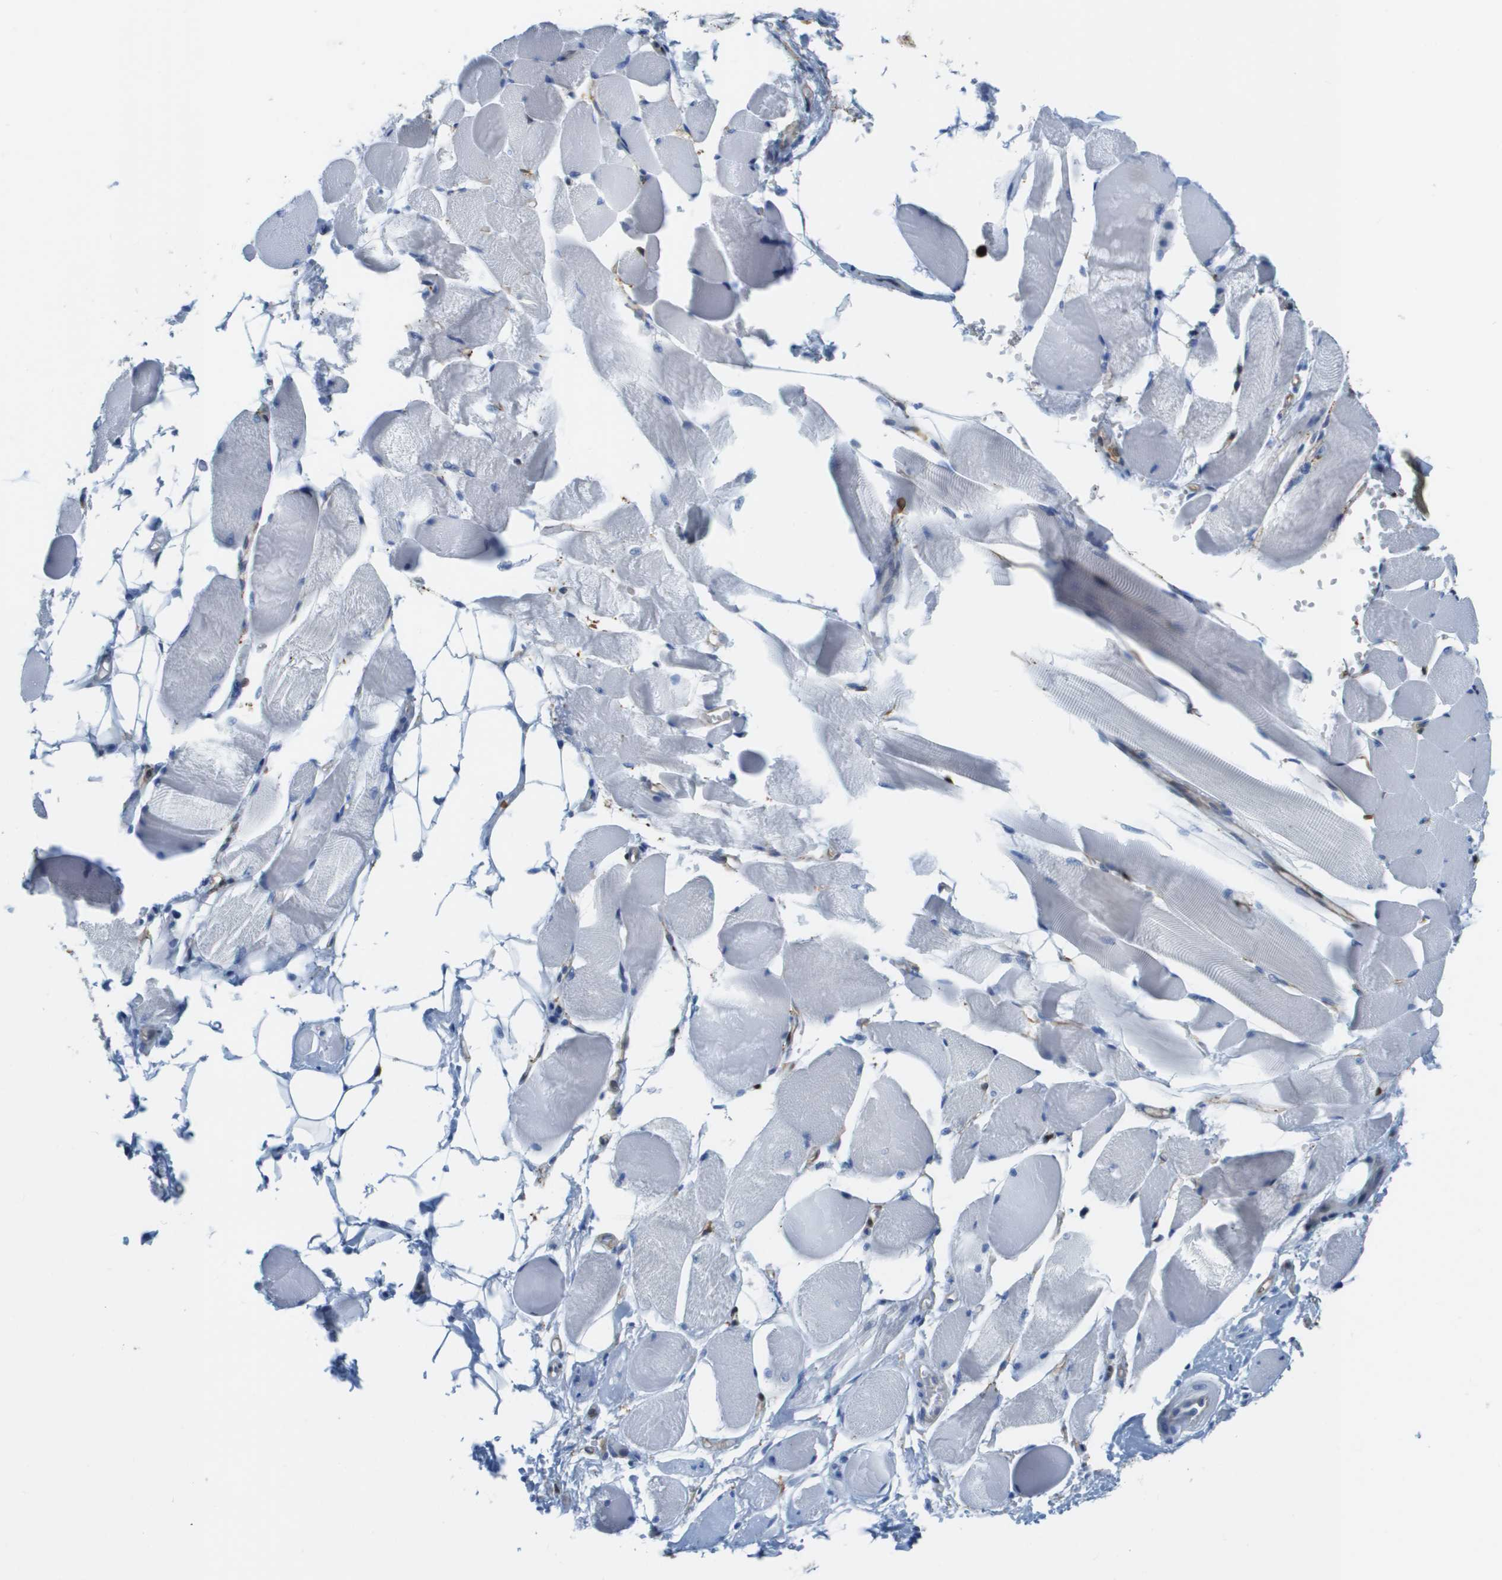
{"staining": {"intensity": "negative", "quantity": "none", "location": "none"}, "tissue": "skeletal muscle", "cell_type": "Myocytes", "image_type": "normal", "snomed": [{"axis": "morphology", "description": "Normal tissue, NOS"}, {"axis": "topography", "description": "Skeletal muscle"}, {"axis": "topography", "description": "Peripheral nerve tissue"}], "caption": "IHC of normal skeletal muscle displays no expression in myocytes. (Brightfield microscopy of DAB IHC at high magnification).", "gene": "DOCK5", "patient": {"sex": "female", "age": 84}}